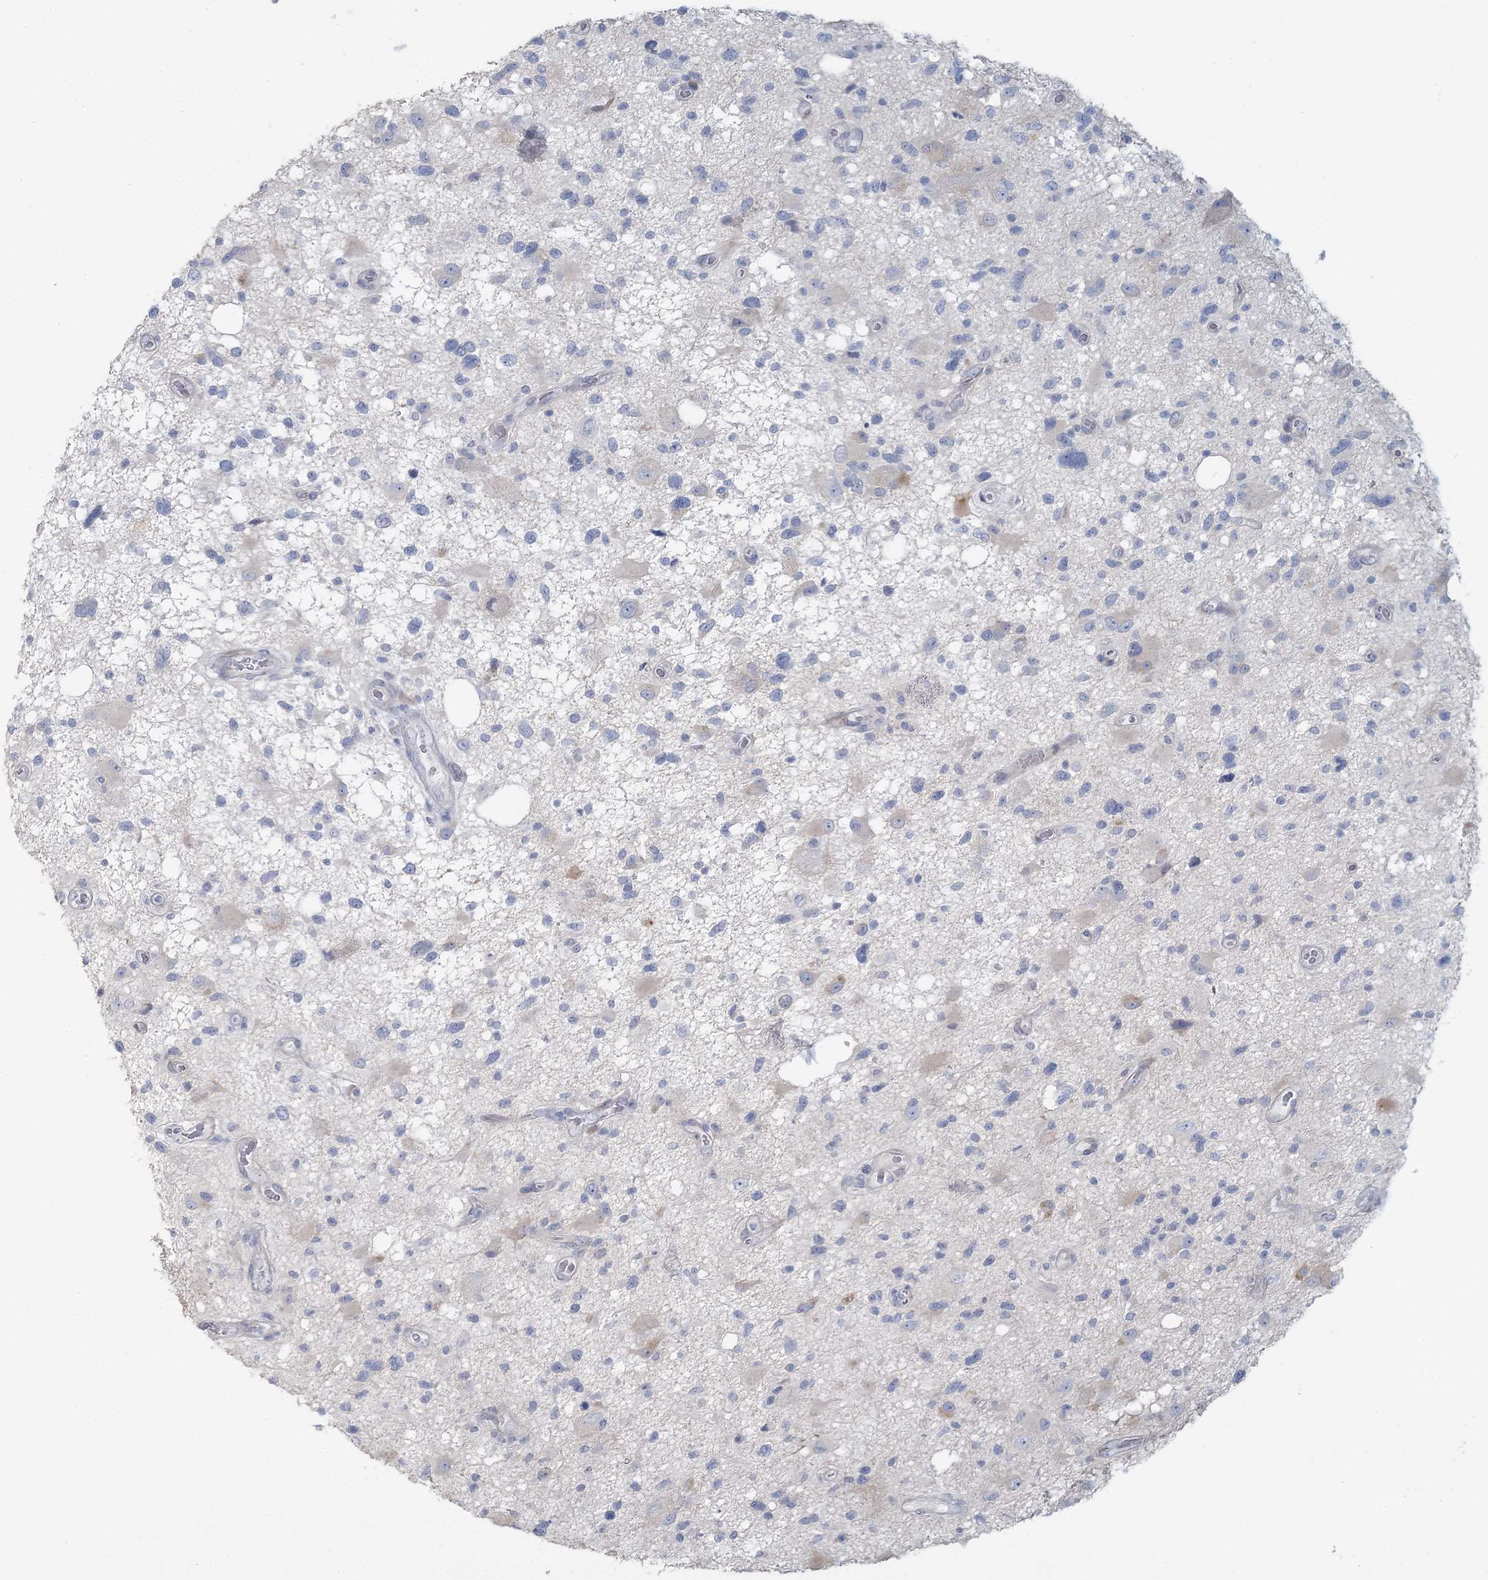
{"staining": {"intensity": "negative", "quantity": "none", "location": "none"}, "tissue": "glioma", "cell_type": "Tumor cells", "image_type": "cancer", "snomed": [{"axis": "morphology", "description": "Glioma, malignant, High grade"}, {"axis": "topography", "description": "Brain"}], "caption": "Human glioma stained for a protein using immunohistochemistry (IHC) displays no expression in tumor cells.", "gene": "CMBL", "patient": {"sex": "male", "age": 33}}